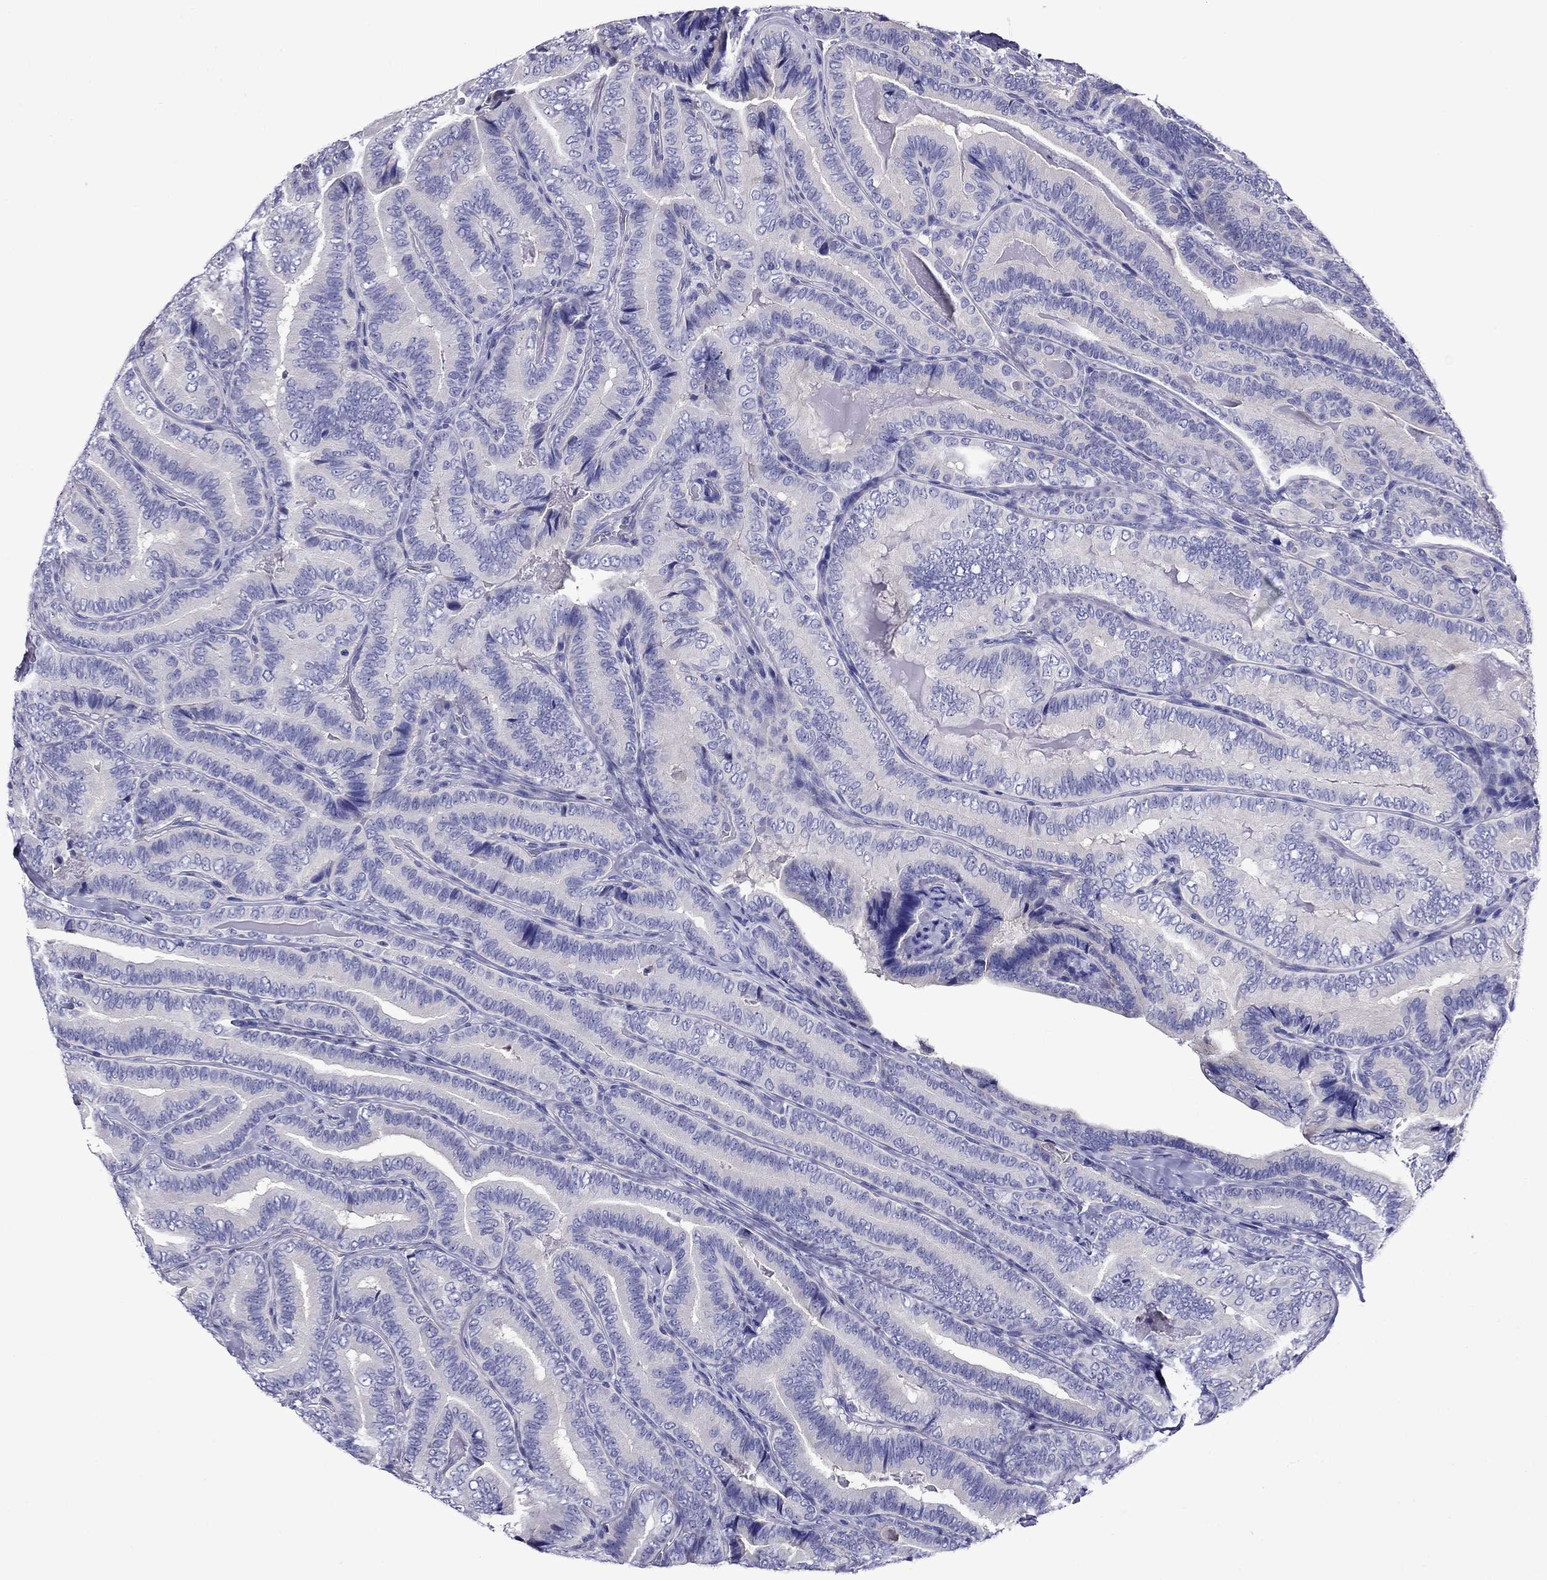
{"staining": {"intensity": "negative", "quantity": "none", "location": "none"}, "tissue": "thyroid cancer", "cell_type": "Tumor cells", "image_type": "cancer", "snomed": [{"axis": "morphology", "description": "Papillary adenocarcinoma, NOS"}, {"axis": "topography", "description": "Thyroid gland"}], "caption": "Immunohistochemistry (IHC) photomicrograph of neoplastic tissue: human thyroid cancer stained with DAB demonstrates no significant protein expression in tumor cells.", "gene": "SCG2", "patient": {"sex": "male", "age": 61}}